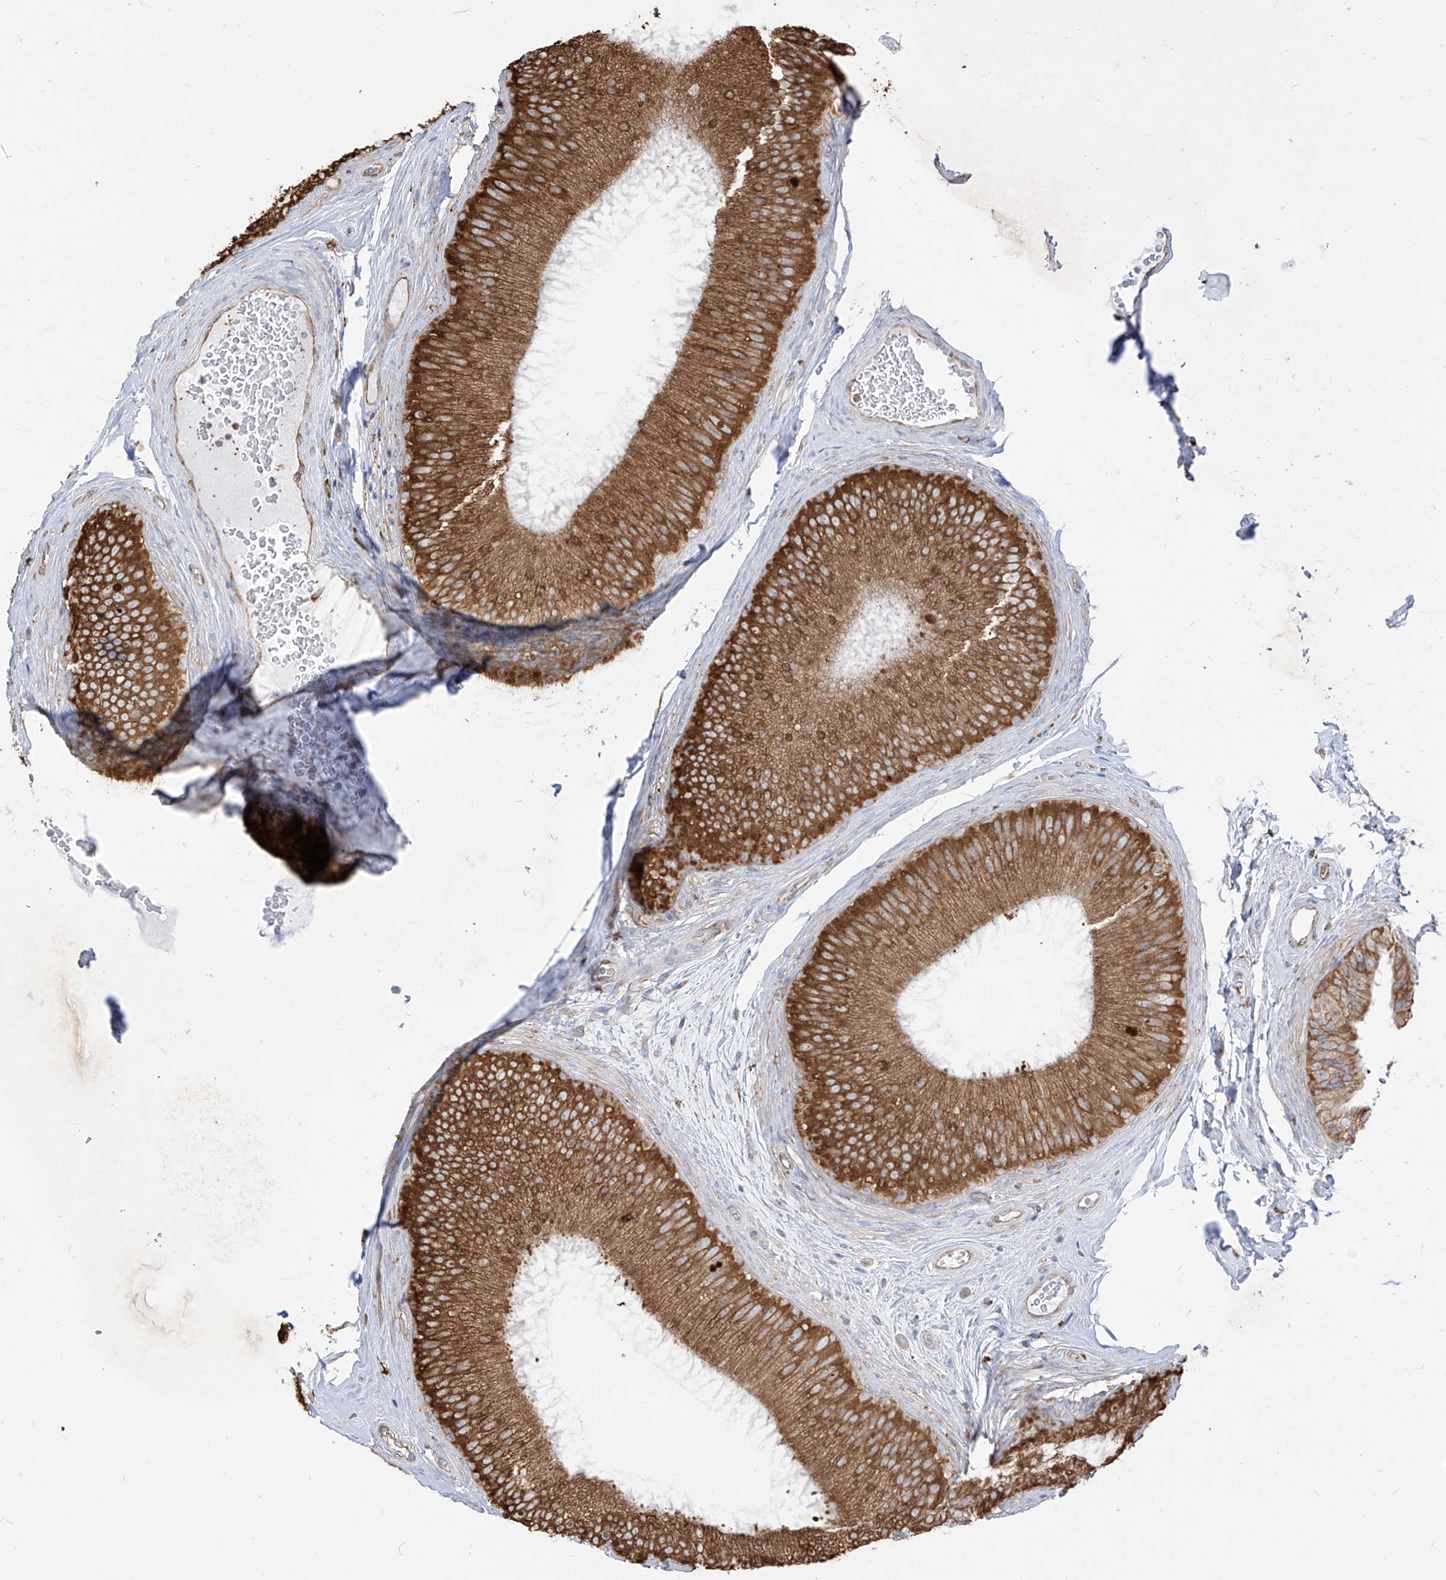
{"staining": {"intensity": "strong", "quantity": ">75%", "location": "cytoplasmic/membranous"}, "tissue": "epididymis", "cell_type": "Glandular cells", "image_type": "normal", "snomed": [{"axis": "morphology", "description": "Normal tissue, NOS"}, {"axis": "topography", "description": "Epididymis"}], "caption": "High-magnification brightfield microscopy of benign epididymis stained with DAB (brown) and counterstained with hematoxylin (blue). glandular cells exhibit strong cytoplasmic/membranous expression is identified in about>75% of cells.", "gene": "PDIA6", "patient": {"sex": "male", "age": 45}}